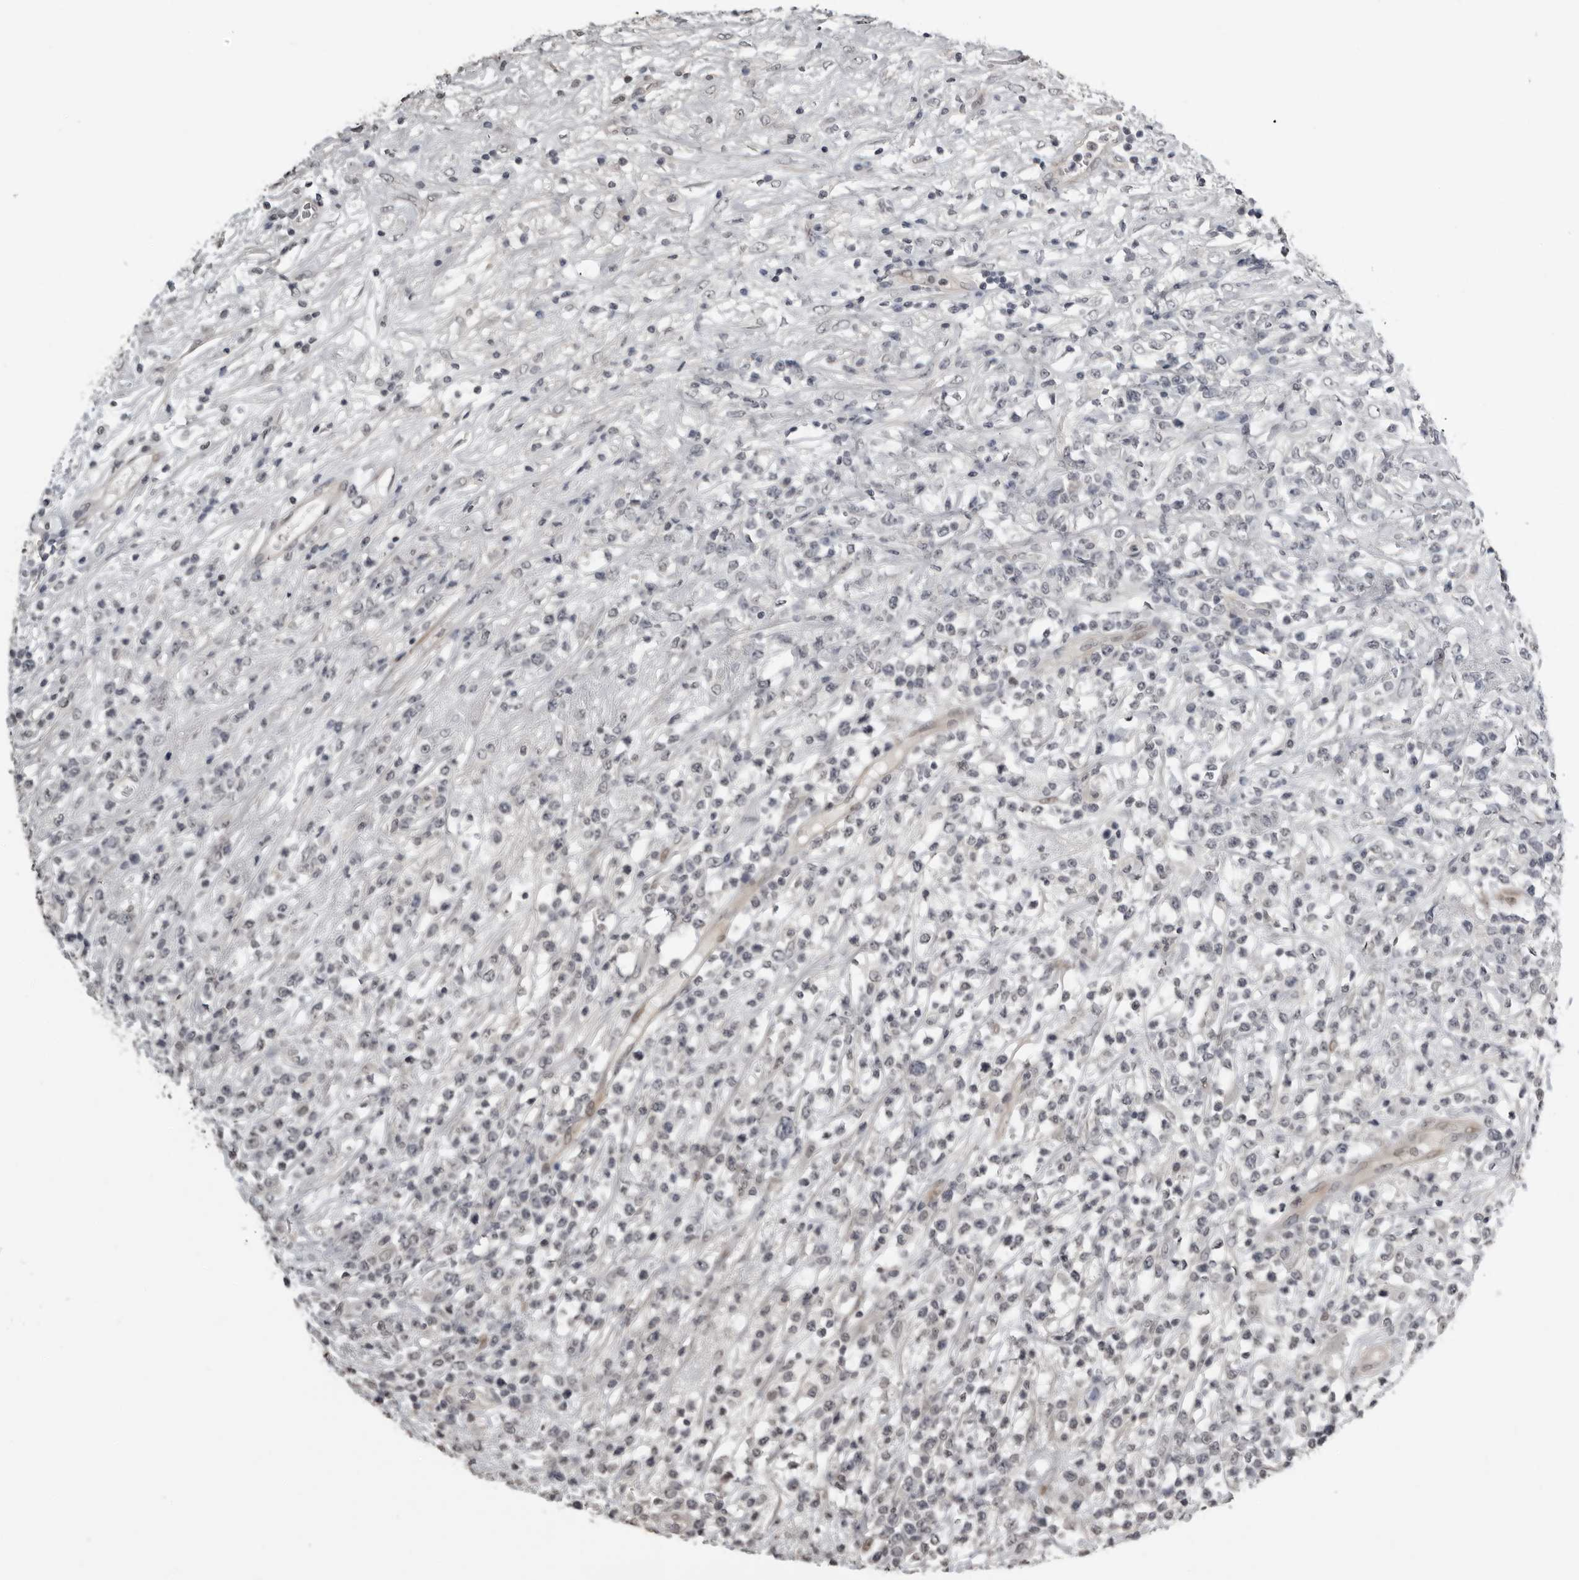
{"staining": {"intensity": "negative", "quantity": "none", "location": "none"}, "tissue": "lymphoma", "cell_type": "Tumor cells", "image_type": "cancer", "snomed": [{"axis": "morphology", "description": "Malignant lymphoma, non-Hodgkin's type, High grade"}, {"axis": "topography", "description": "Colon"}], "caption": "Human lymphoma stained for a protein using IHC displays no expression in tumor cells.", "gene": "PRRX2", "patient": {"sex": "female", "age": 53}}